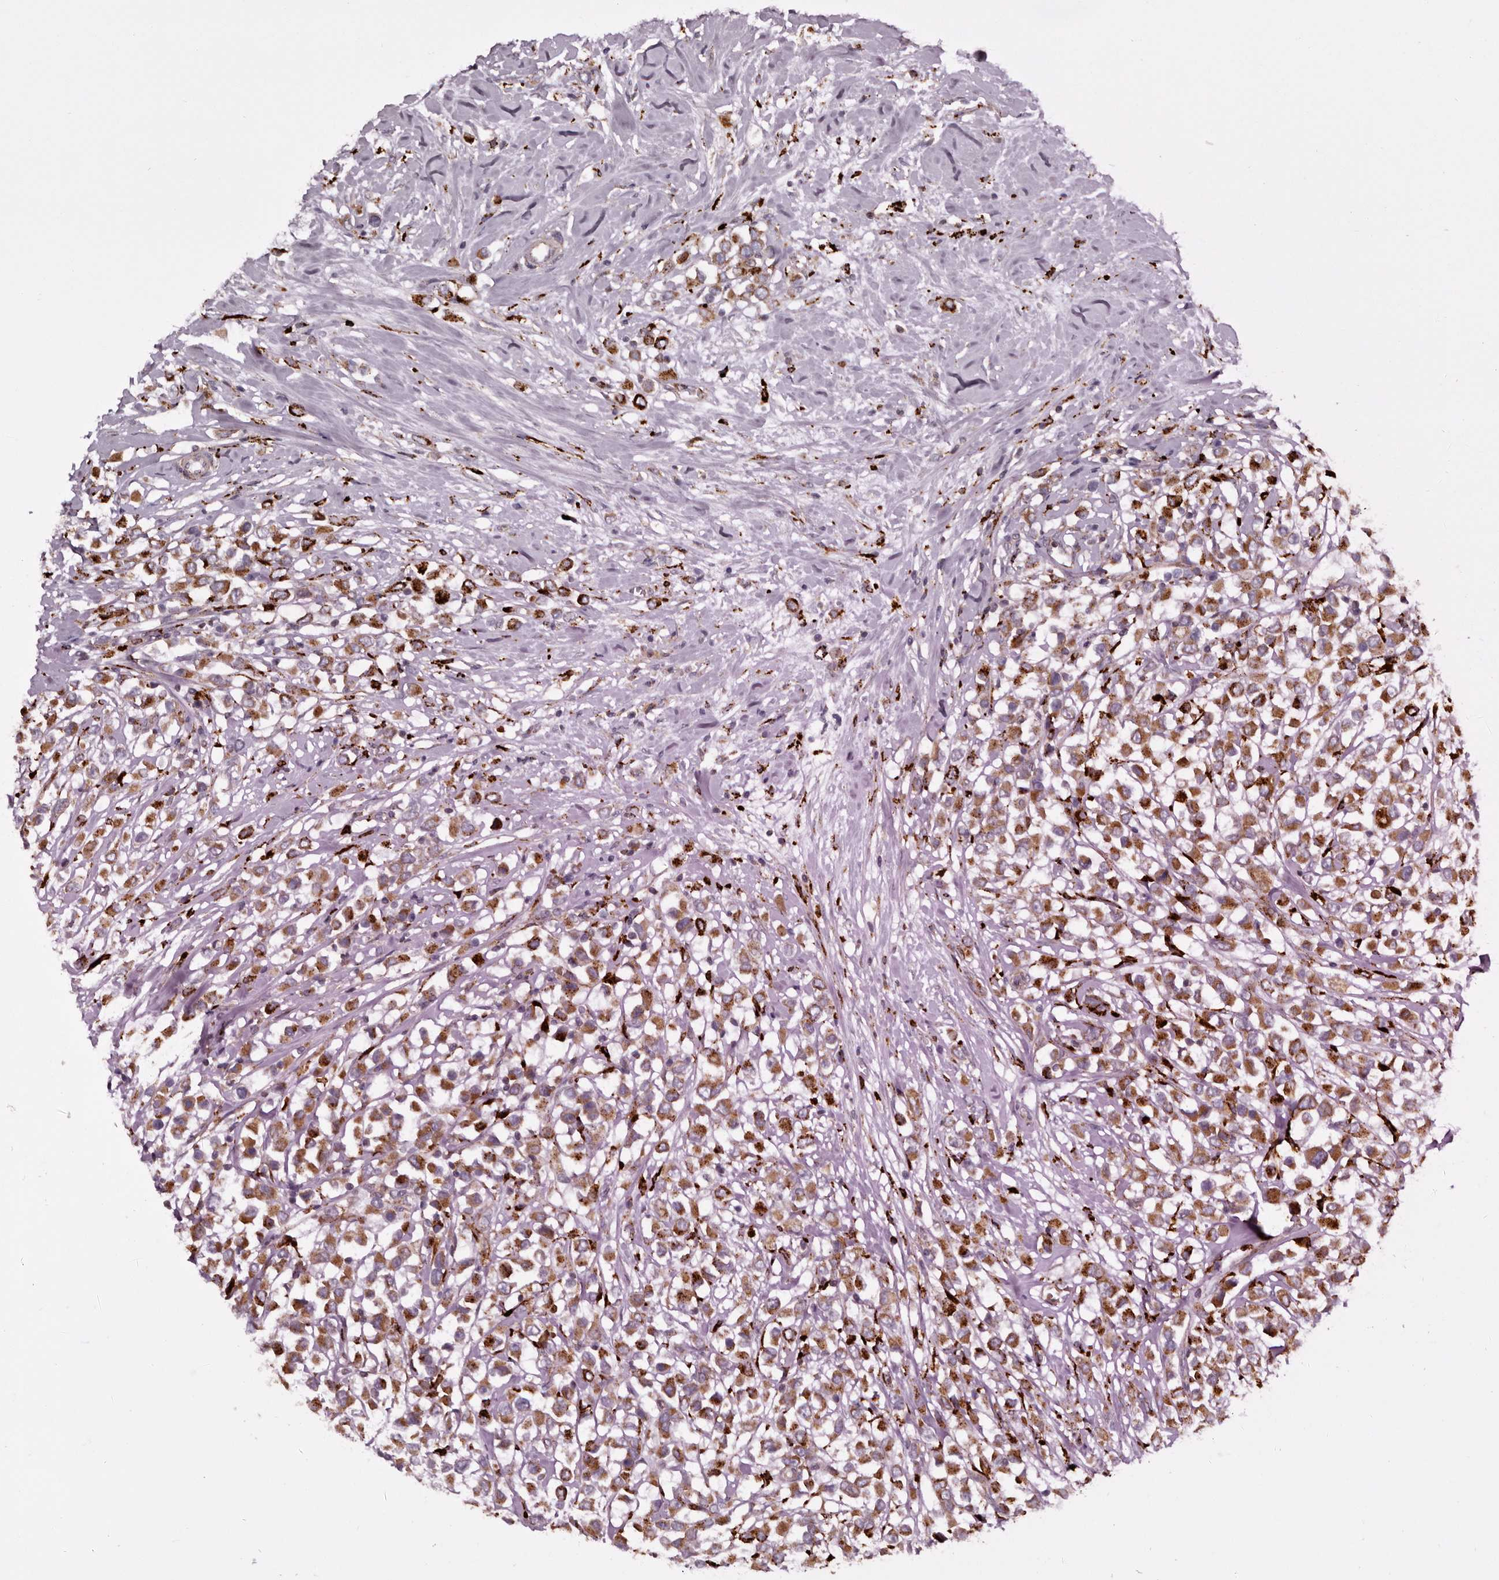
{"staining": {"intensity": "moderate", "quantity": ">75%", "location": "cytoplasmic/membranous"}, "tissue": "breast cancer", "cell_type": "Tumor cells", "image_type": "cancer", "snomed": [{"axis": "morphology", "description": "Duct carcinoma"}, {"axis": "topography", "description": "Breast"}], "caption": "Immunohistochemistry (IHC) of human breast cancer exhibits medium levels of moderate cytoplasmic/membranous expression in about >75% of tumor cells. (Stains: DAB (3,3'-diaminobenzidine) in brown, nuclei in blue, Microscopy: brightfield microscopy at high magnification).", "gene": "MECR", "patient": {"sex": "female", "age": 61}}